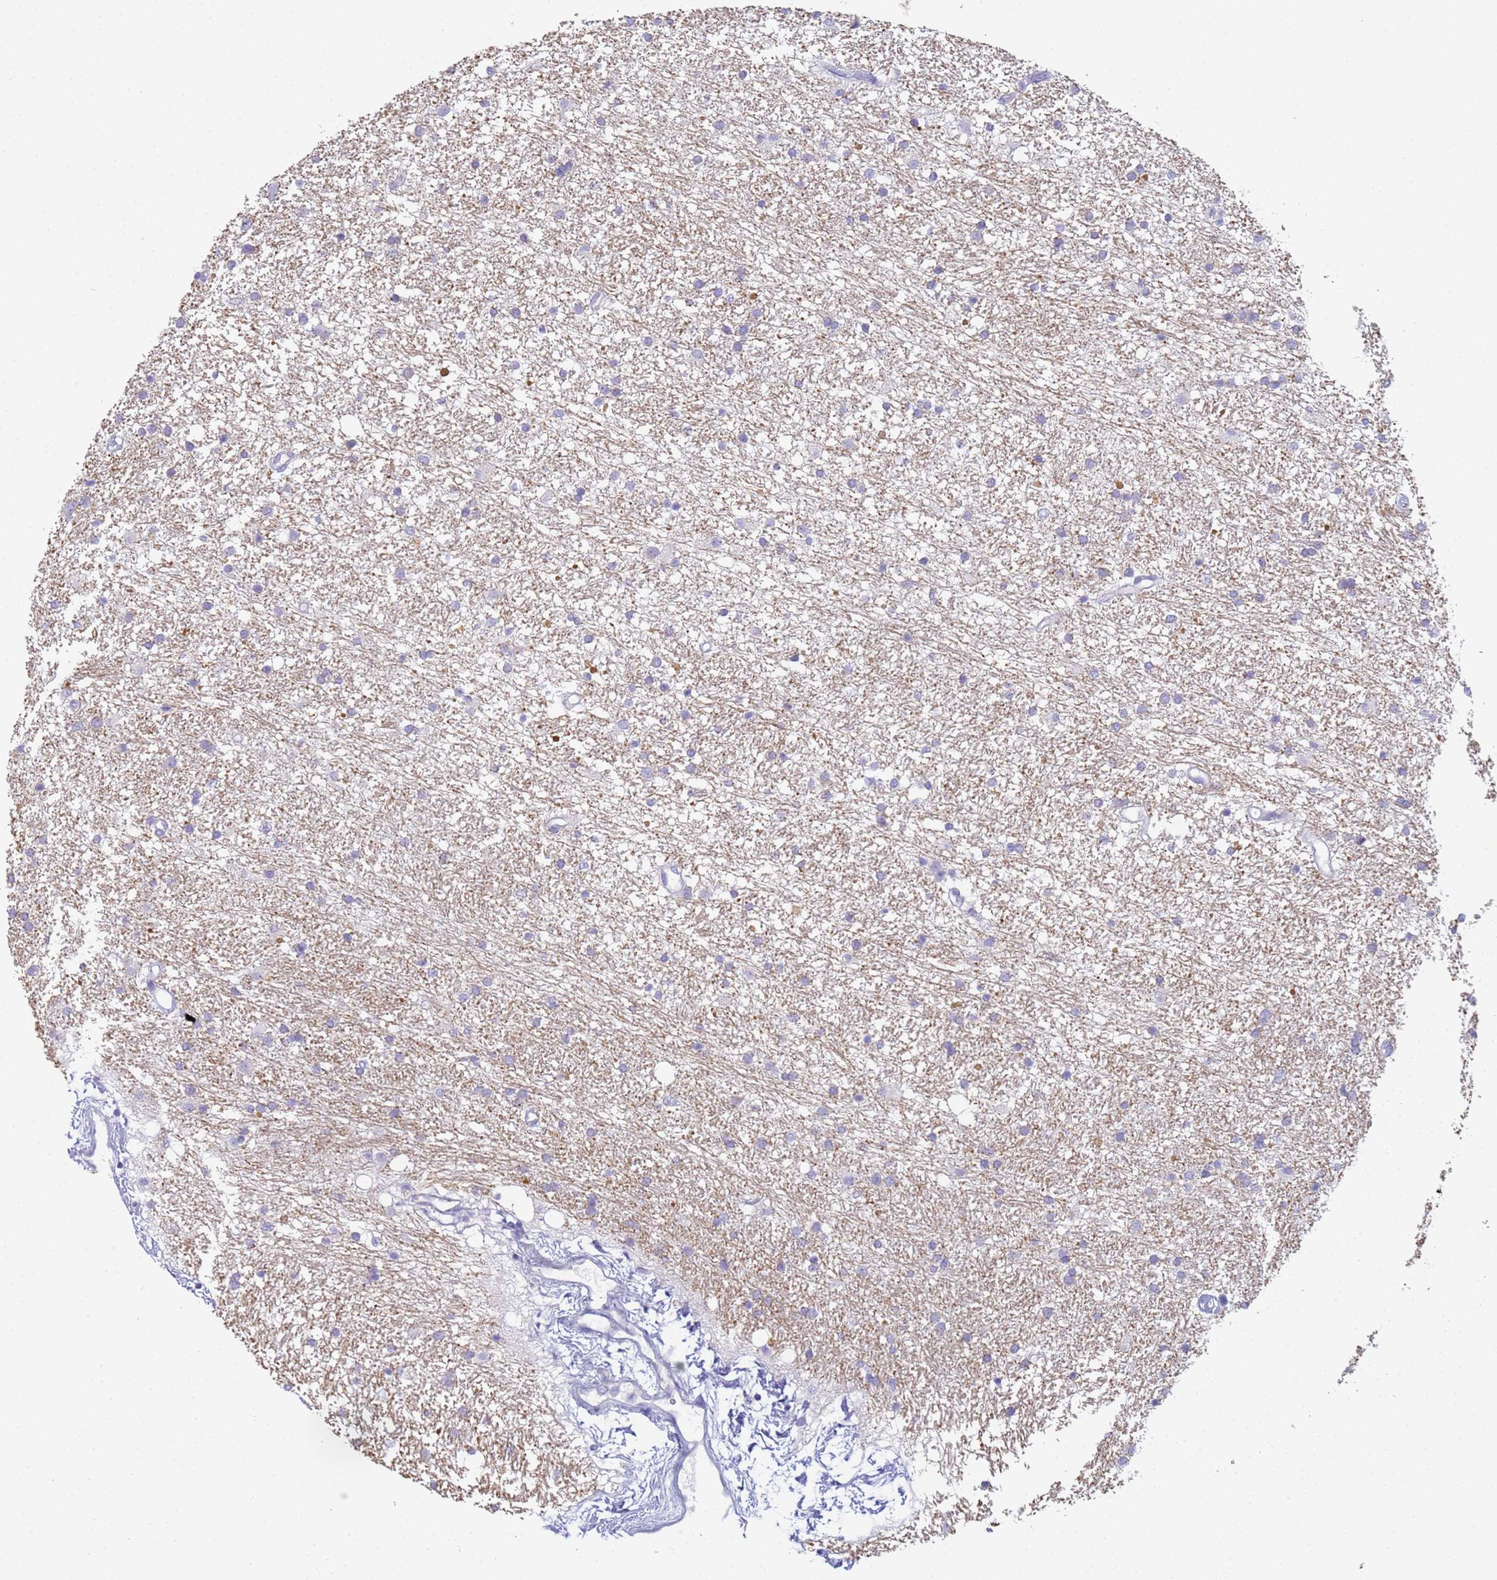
{"staining": {"intensity": "negative", "quantity": "none", "location": "none"}, "tissue": "glioma", "cell_type": "Tumor cells", "image_type": "cancer", "snomed": [{"axis": "morphology", "description": "Glioma, malignant, High grade"}, {"axis": "topography", "description": "Brain"}], "caption": "DAB immunohistochemical staining of glioma displays no significant staining in tumor cells.", "gene": "CR1", "patient": {"sex": "male", "age": 77}}